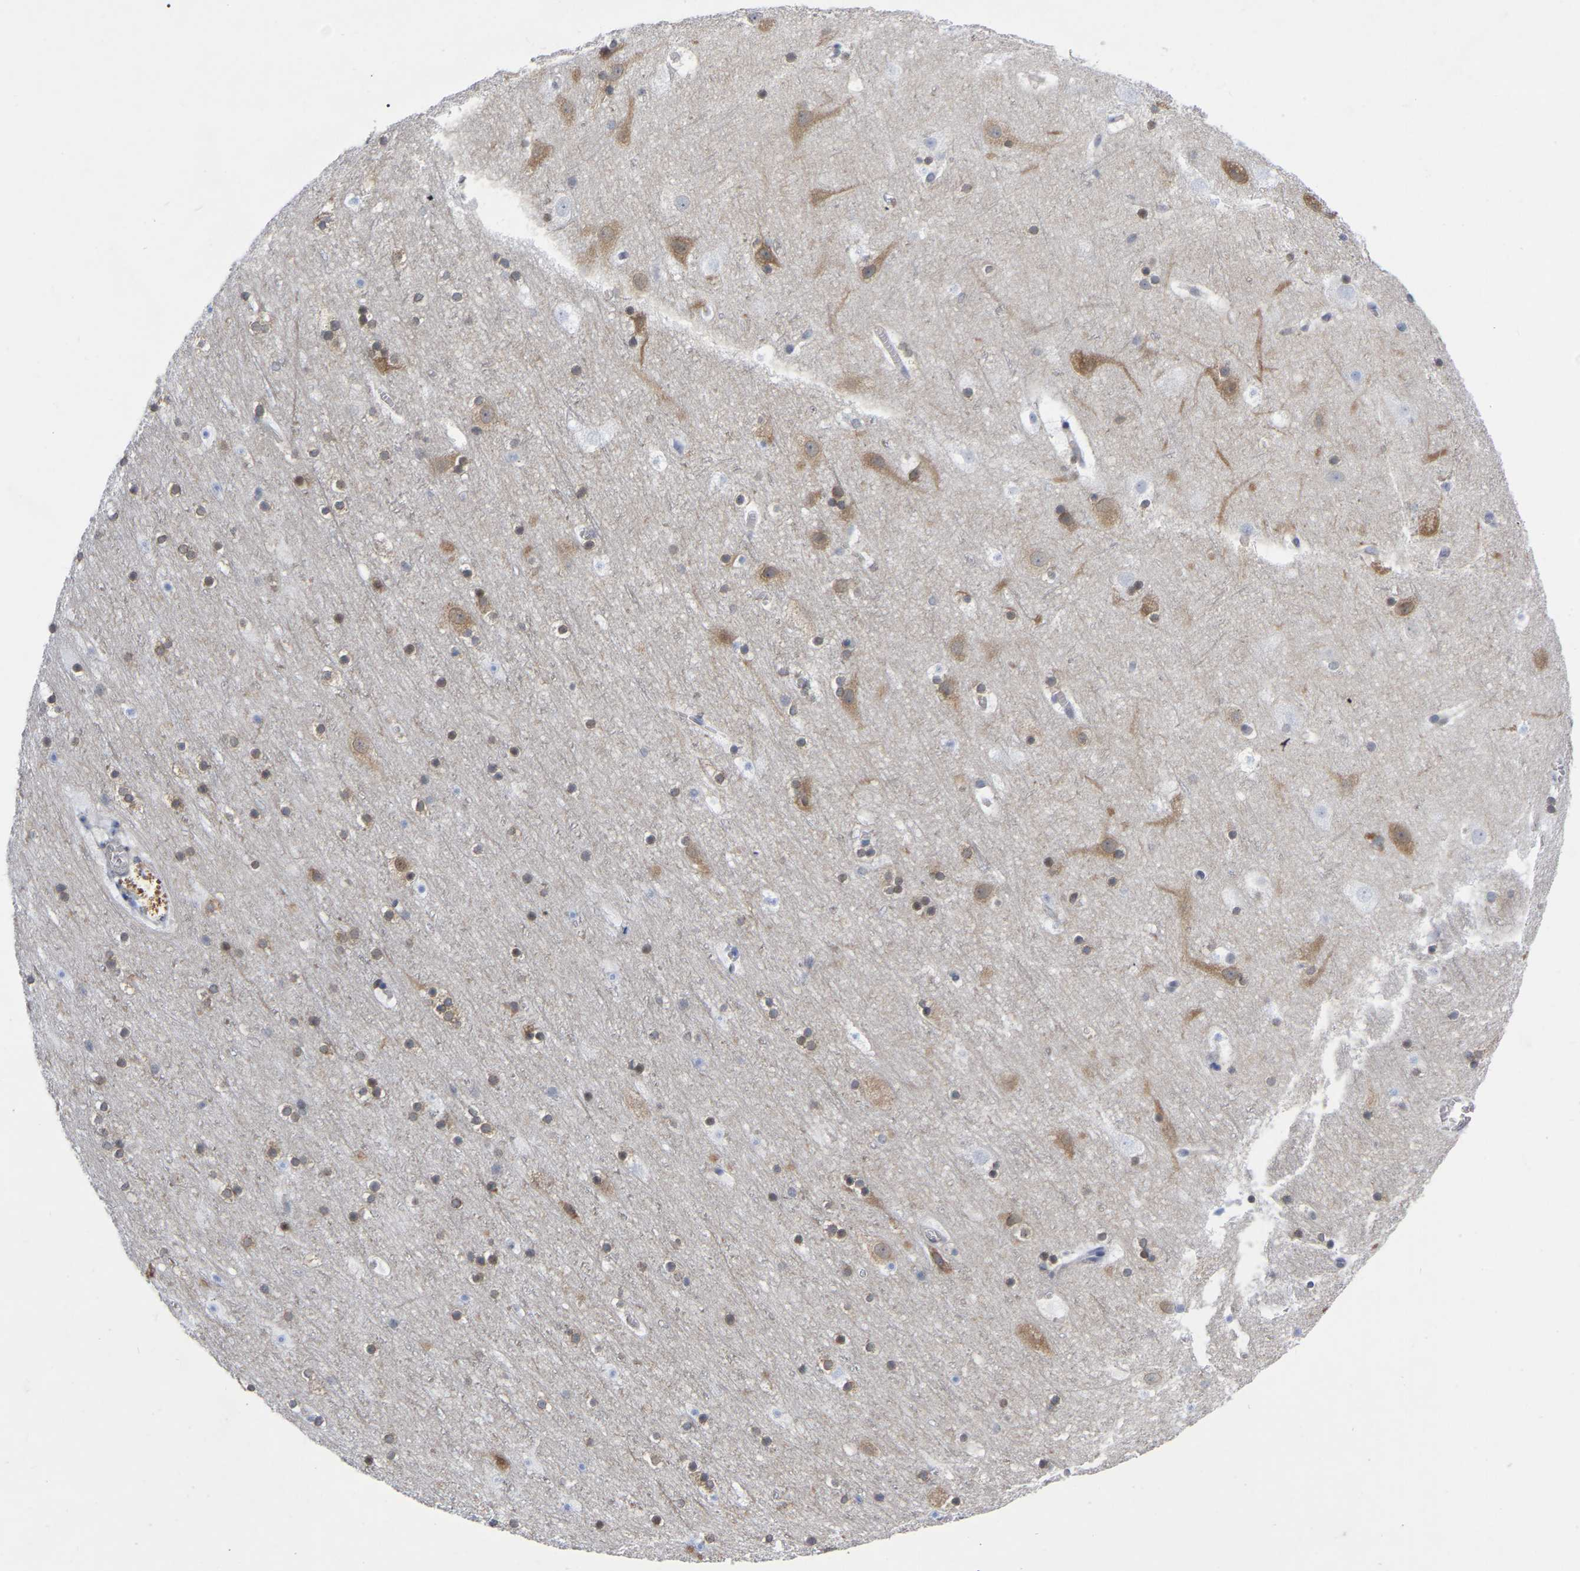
{"staining": {"intensity": "weak", "quantity": "25%-75%", "location": "cytoplasmic/membranous"}, "tissue": "cerebral cortex", "cell_type": "Endothelial cells", "image_type": "normal", "snomed": [{"axis": "morphology", "description": "Normal tissue, NOS"}, {"axis": "topography", "description": "Cerebral cortex"}], "caption": "Immunohistochemical staining of unremarkable human cerebral cortex demonstrates low levels of weak cytoplasmic/membranous positivity in approximately 25%-75% of endothelial cells. The protein of interest is stained brown, and the nuclei are stained in blue (DAB (3,3'-diaminobenzidine) IHC with brightfield microscopy, high magnification).", "gene": "UBE4B", "patient": {"sex": "male", "age": 45}}